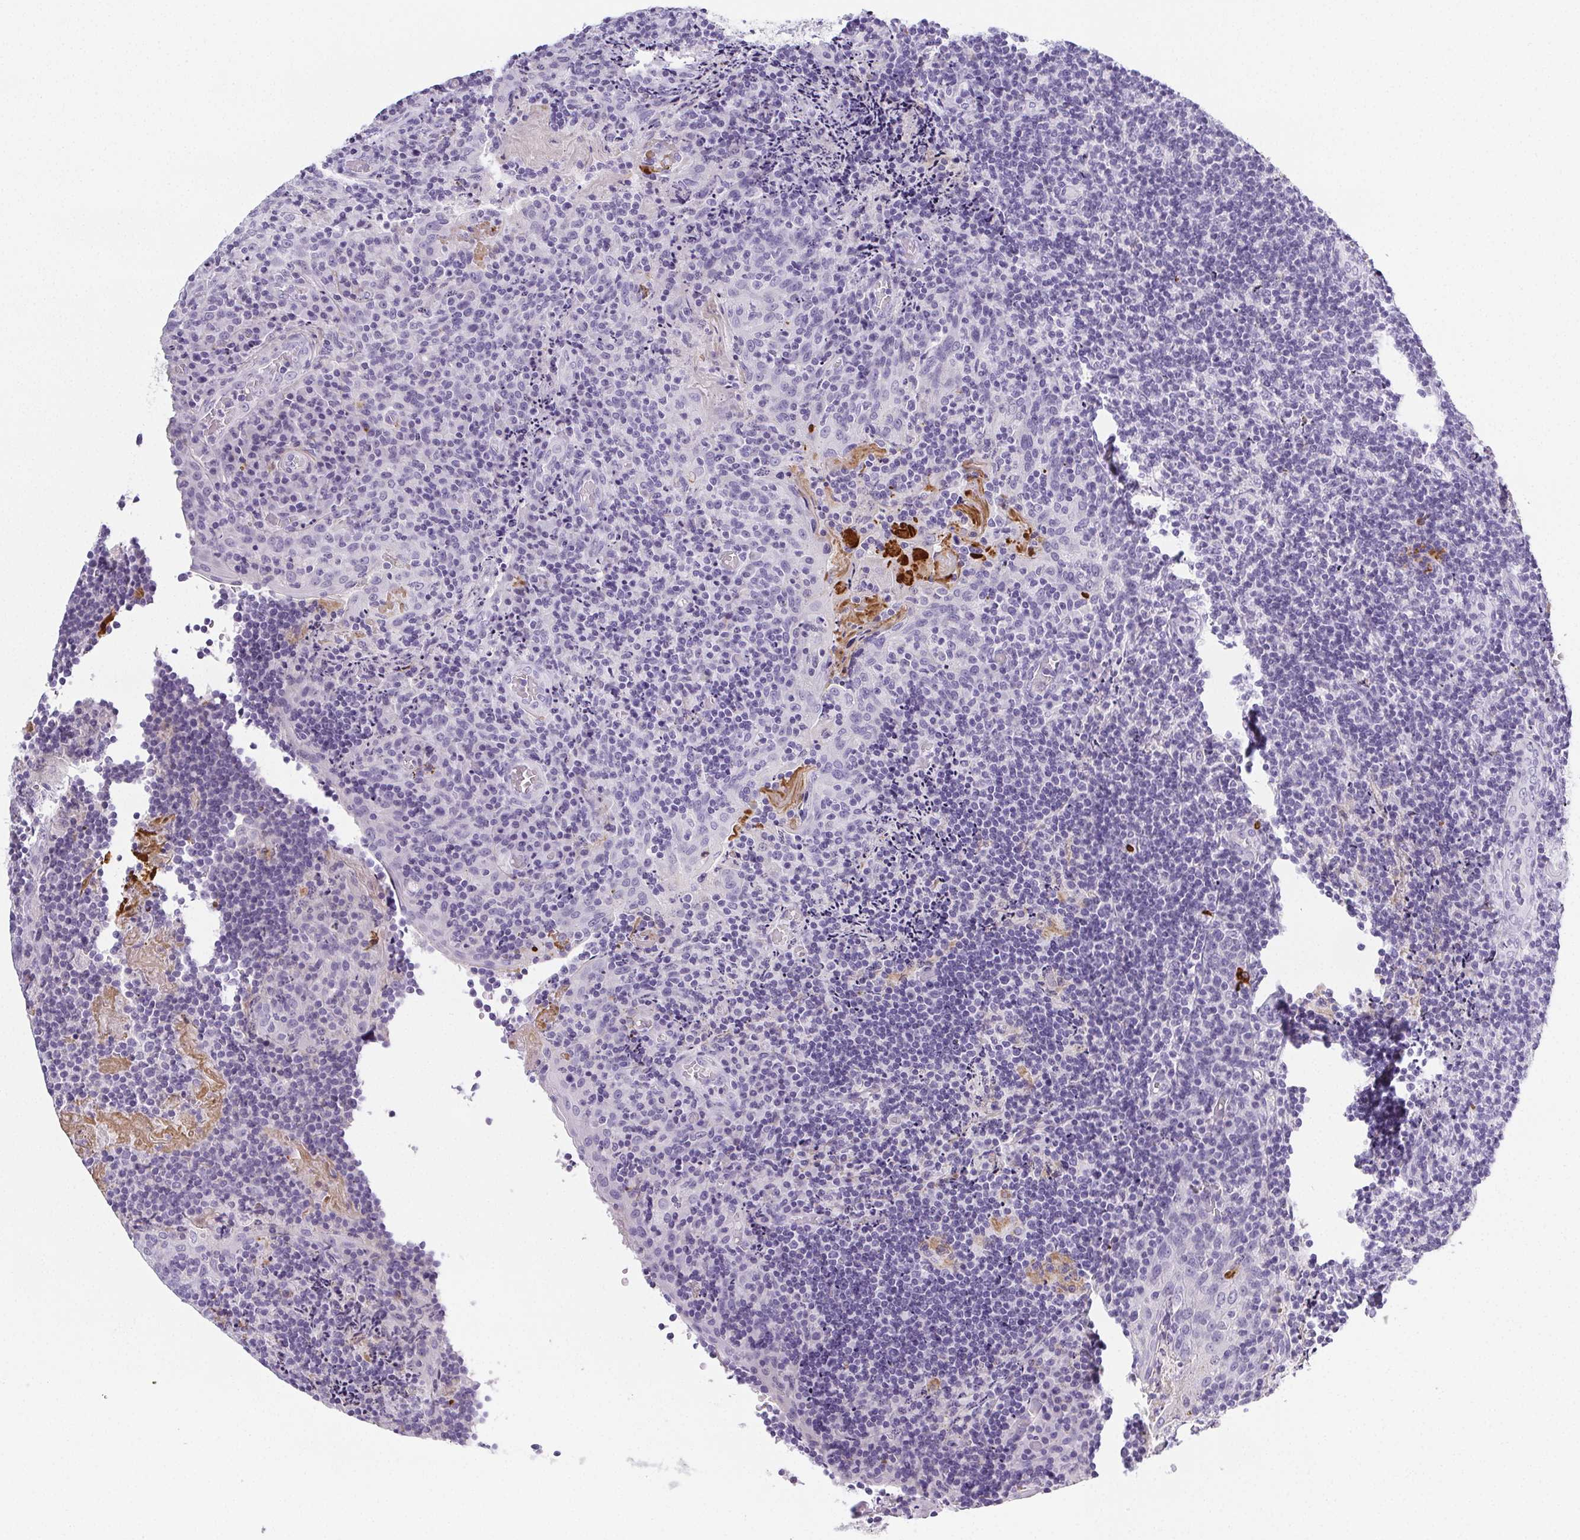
{"staining": {"intensity": "weak", "quantity": "<25%", "location": "cytoplasmic/membranous"}, "tissue": "tonsil", "cell_type": "Germinal center cells", "image_type": "normal", "snomed": [{"axis": "morphology", "description": "Normal tissue, NOS"}, {"axis": "topography", "description": "Tonsil"}], "caption": "Micrograph shows no protein staining in germinal center cells of unremarkable tonsil.", "gene": "VTN", "patient": {"sex": "male", "age": 17}}